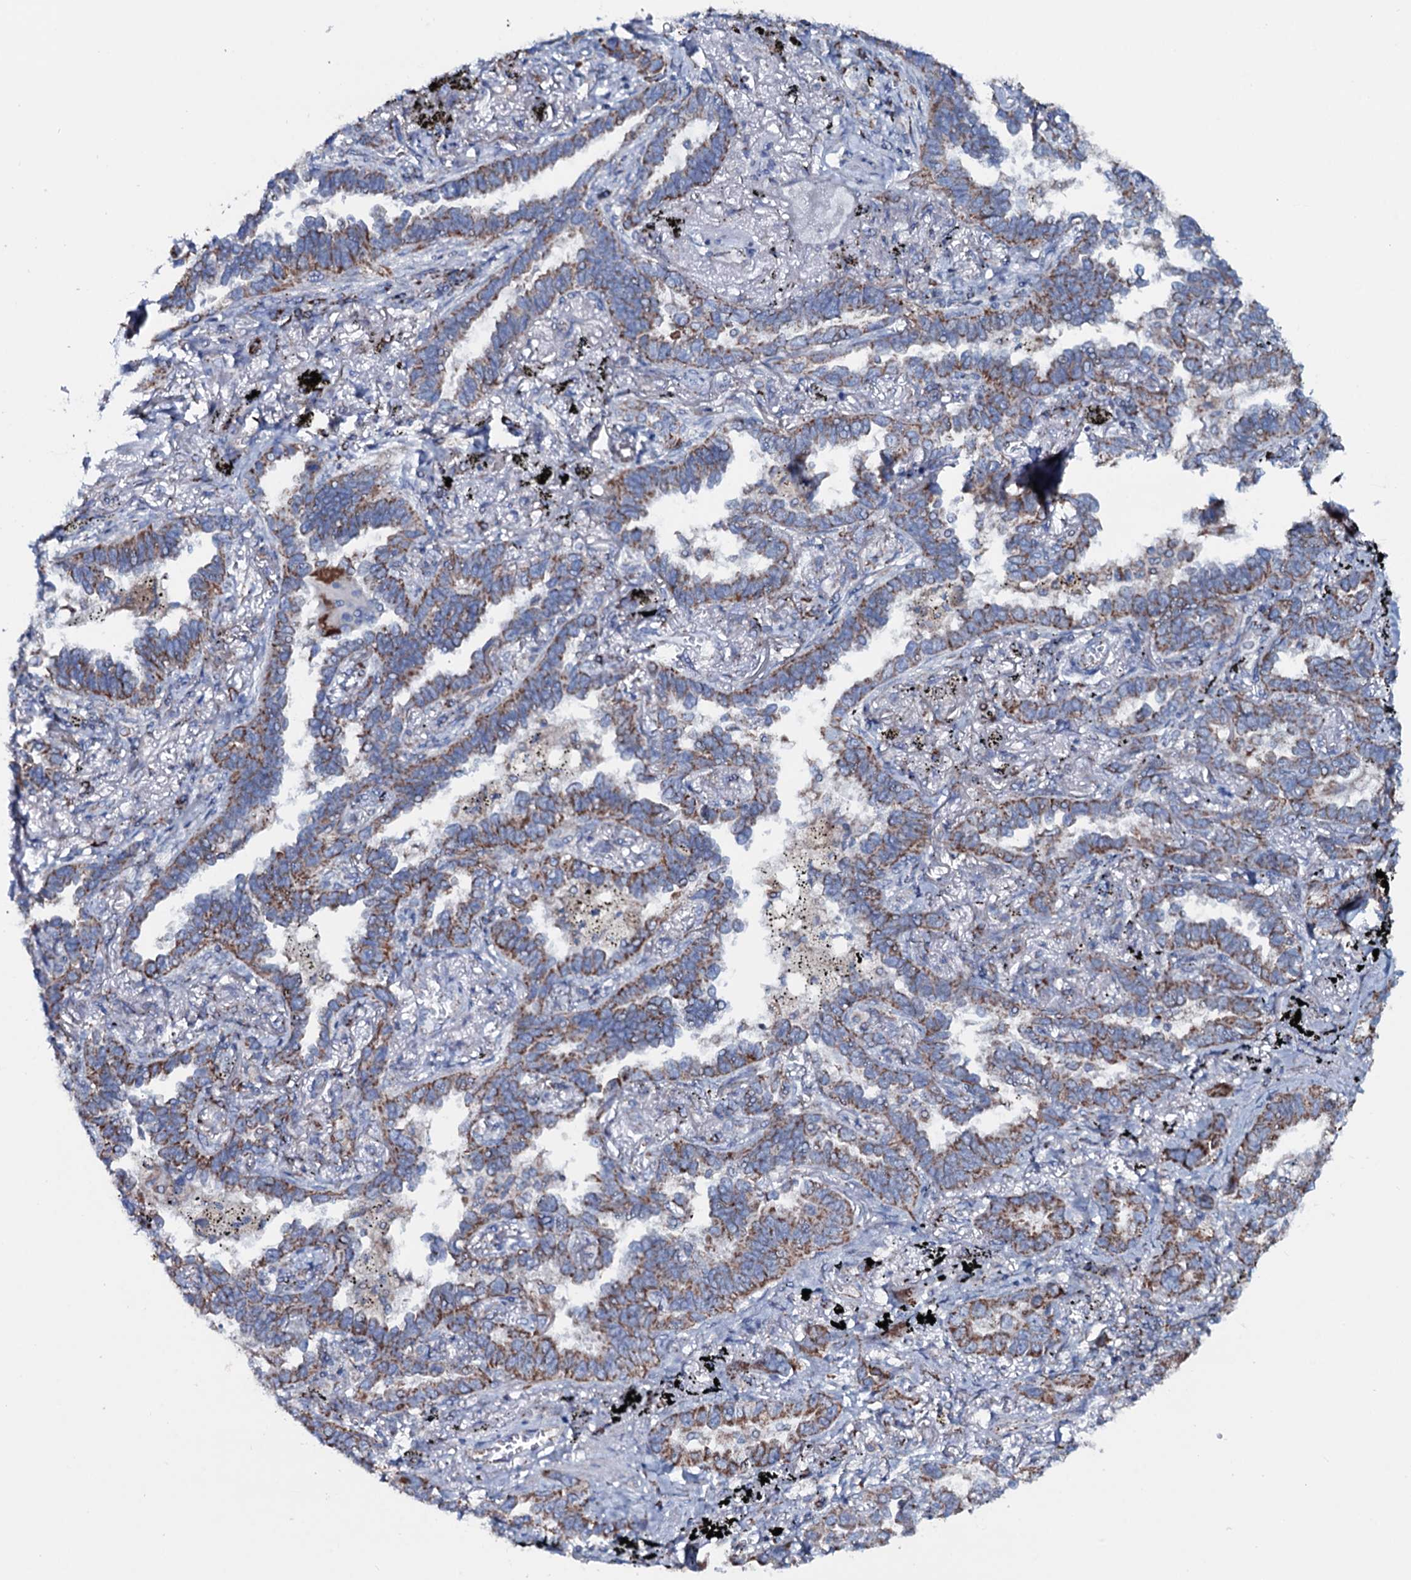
{"staining": {"intensity": "strong", "quantity": ">75%", "location": "cytoplasmic/membranous"}, "tissue": "lung cancer", "cell_type": "Tumor cells", "image_type": "cancer", "snomed": [{"axis": "morphology", "description": "Adenocarcinoma, NOS"}, {"axis": "topography", "description": "Lung"}], "caption": "DAB (3,3'-diaminobenzidine) immunohistochemical staining of adenocarcinoma (lung) demonstrates strong cytoplasmic/membranous protein staining in about >75% of tumor cells. The staining was performed using DAB, with brown indicating positive protein expression. Nuclei are stained blue with hematoxylin.", "gene": "MRPS35", "patient": {"sex": "male", "age": 67}}